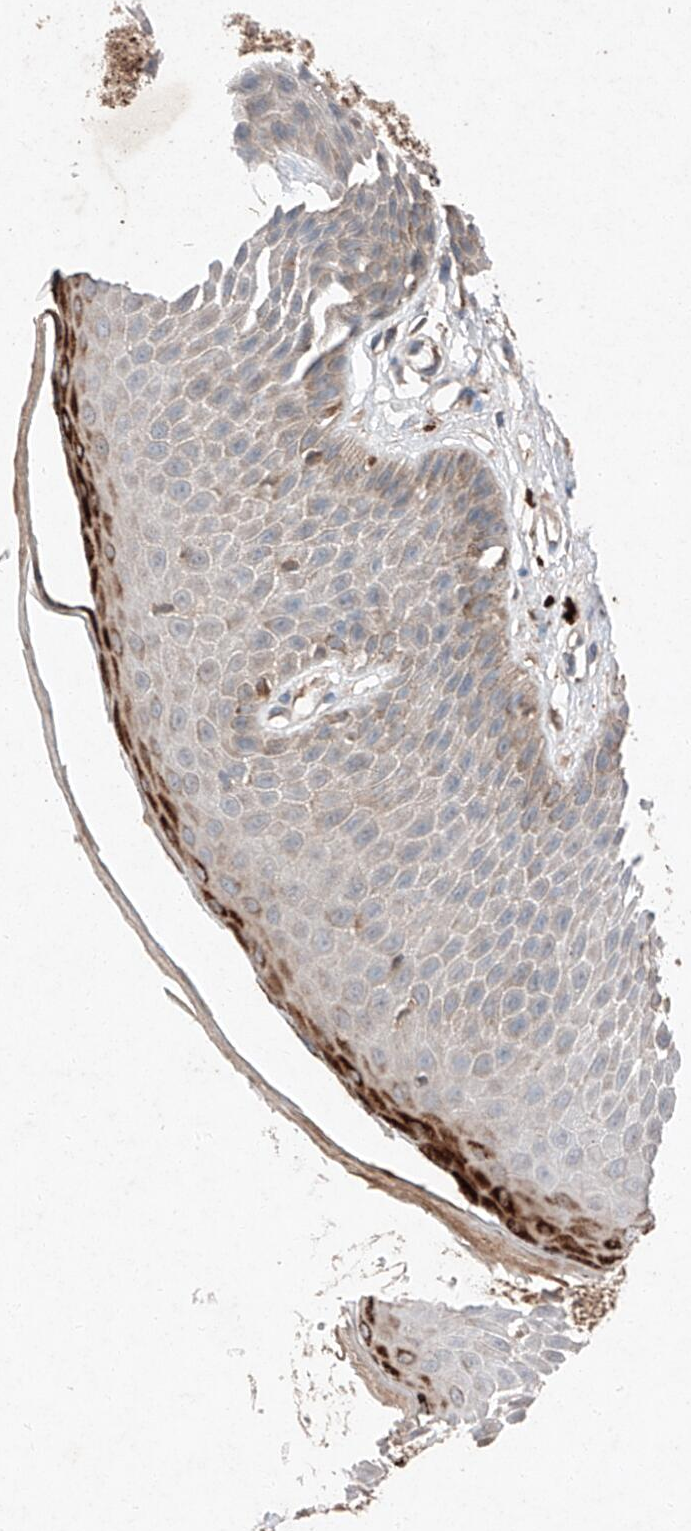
{"staining": {"intensity": "strong", "quantity": "<25%", "location": "cytoplasmic/membranous"}, "tissue": "skin", "cell_type": "Epidermal cells", "image_type": "normal", "snomed": [{"axis": "morphology", "description": "Normal tissue, NOS"}, {"axis": "topography", "description": "Anal"}], "caption": "DAB immunohistochemical staining of benign human skin displays strong cytoplasmic/membranous protein expression in approximately <25% of epidermal cells. Nuclei are stained in blue.", "gene": "RUSC1", "patient": {"sex": "male", "age": 74}}